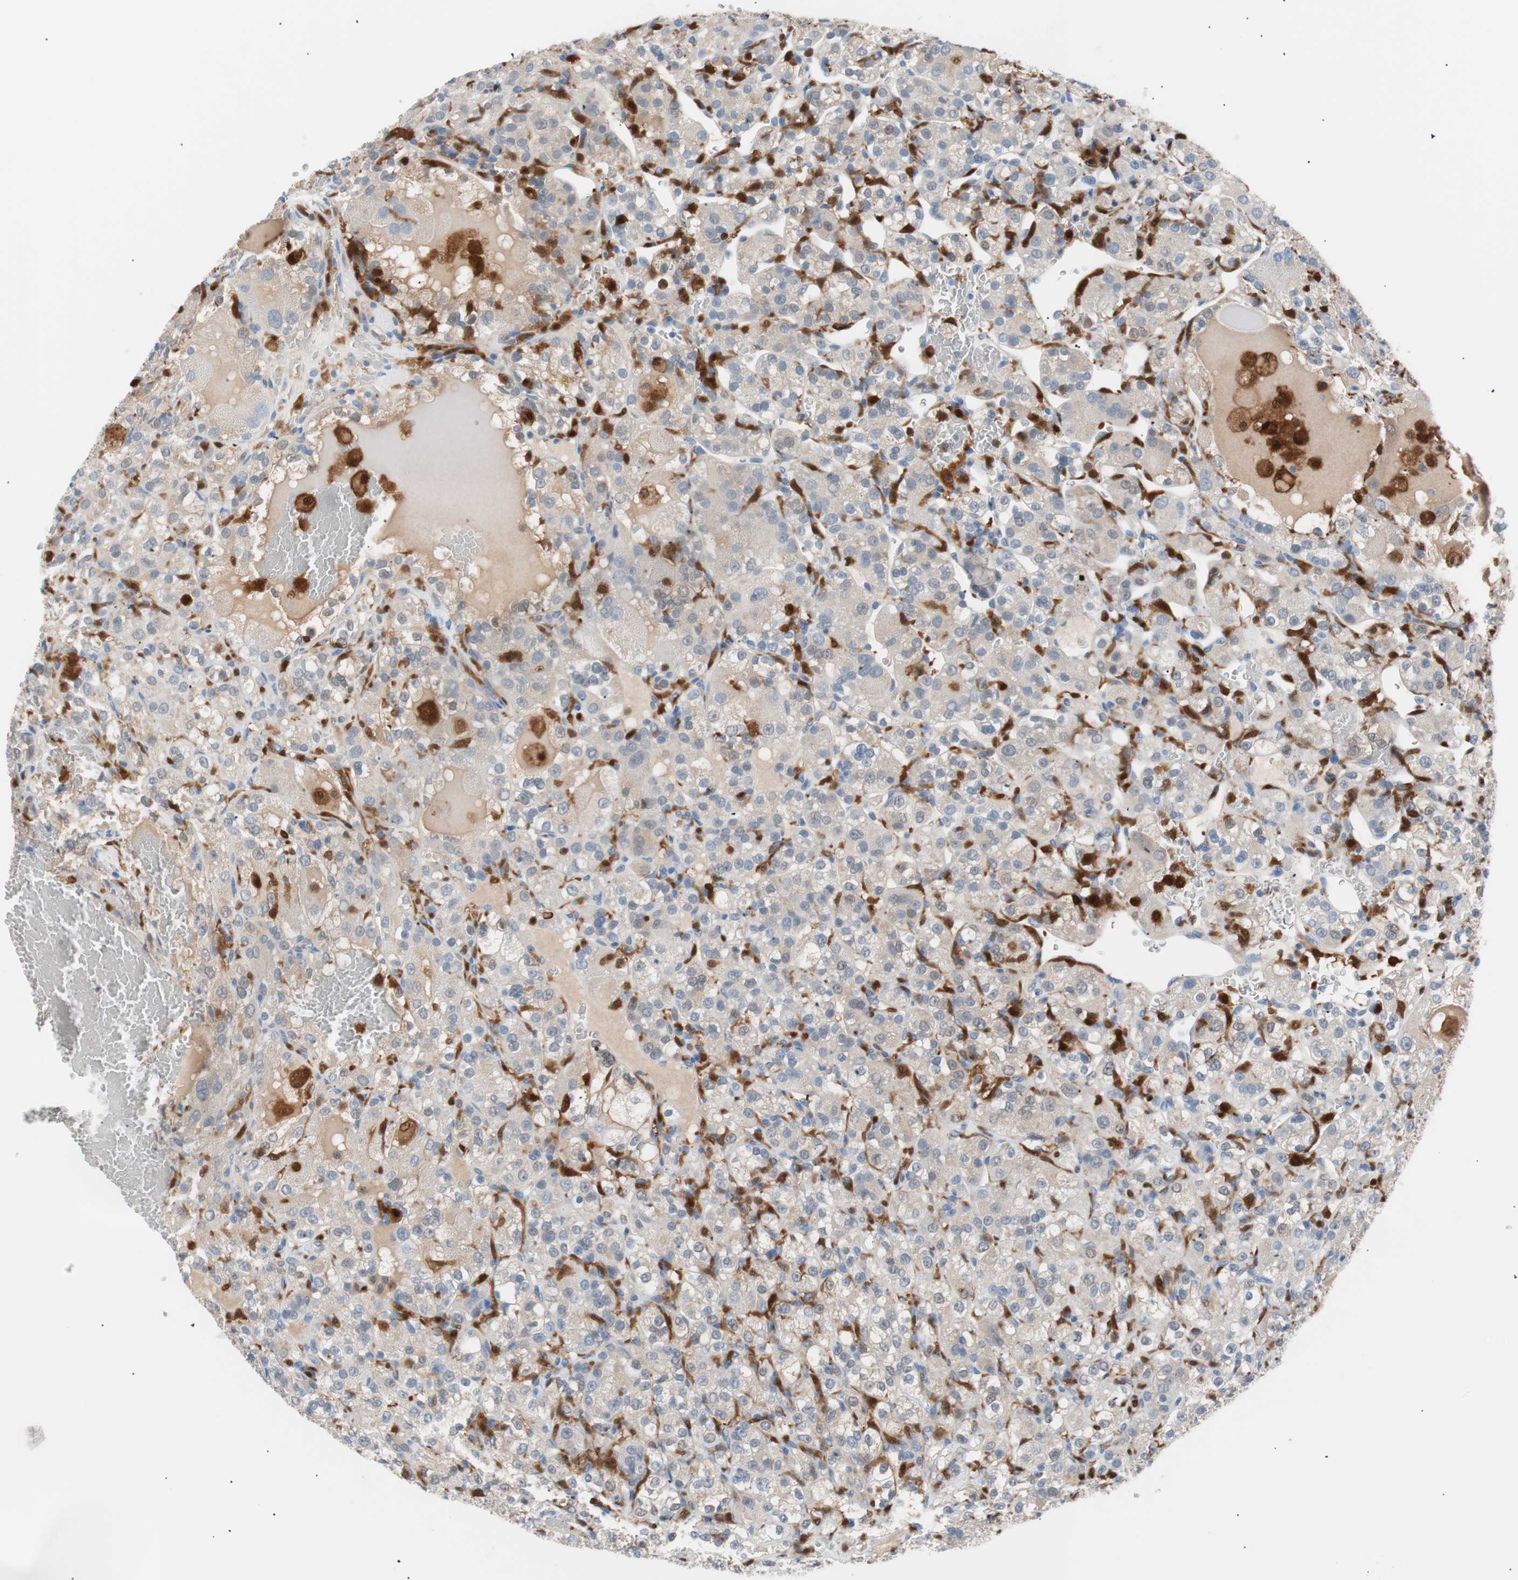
{"staining": {"intensity": "weak", "quantity": ">75%", "location": "cytoplasmic/membranous"}, "tissue": "renal cancer", "cell_type": "Tumor cells", "image_type": "cancer", "snomed": [{"axis": "morphology", "description": "Normal tissue, NOS"}, {"axis": "morphology", "description": "Adenocarcinoma, NOS"}, {"axis": "topography", "description": "Kidney"}], "caption": "Renal adenocarcinoma stained with a protein marker shows weak staining in tumor cells.", "gene": "IL18", "patient": {"sex": "male", "age": 61}}